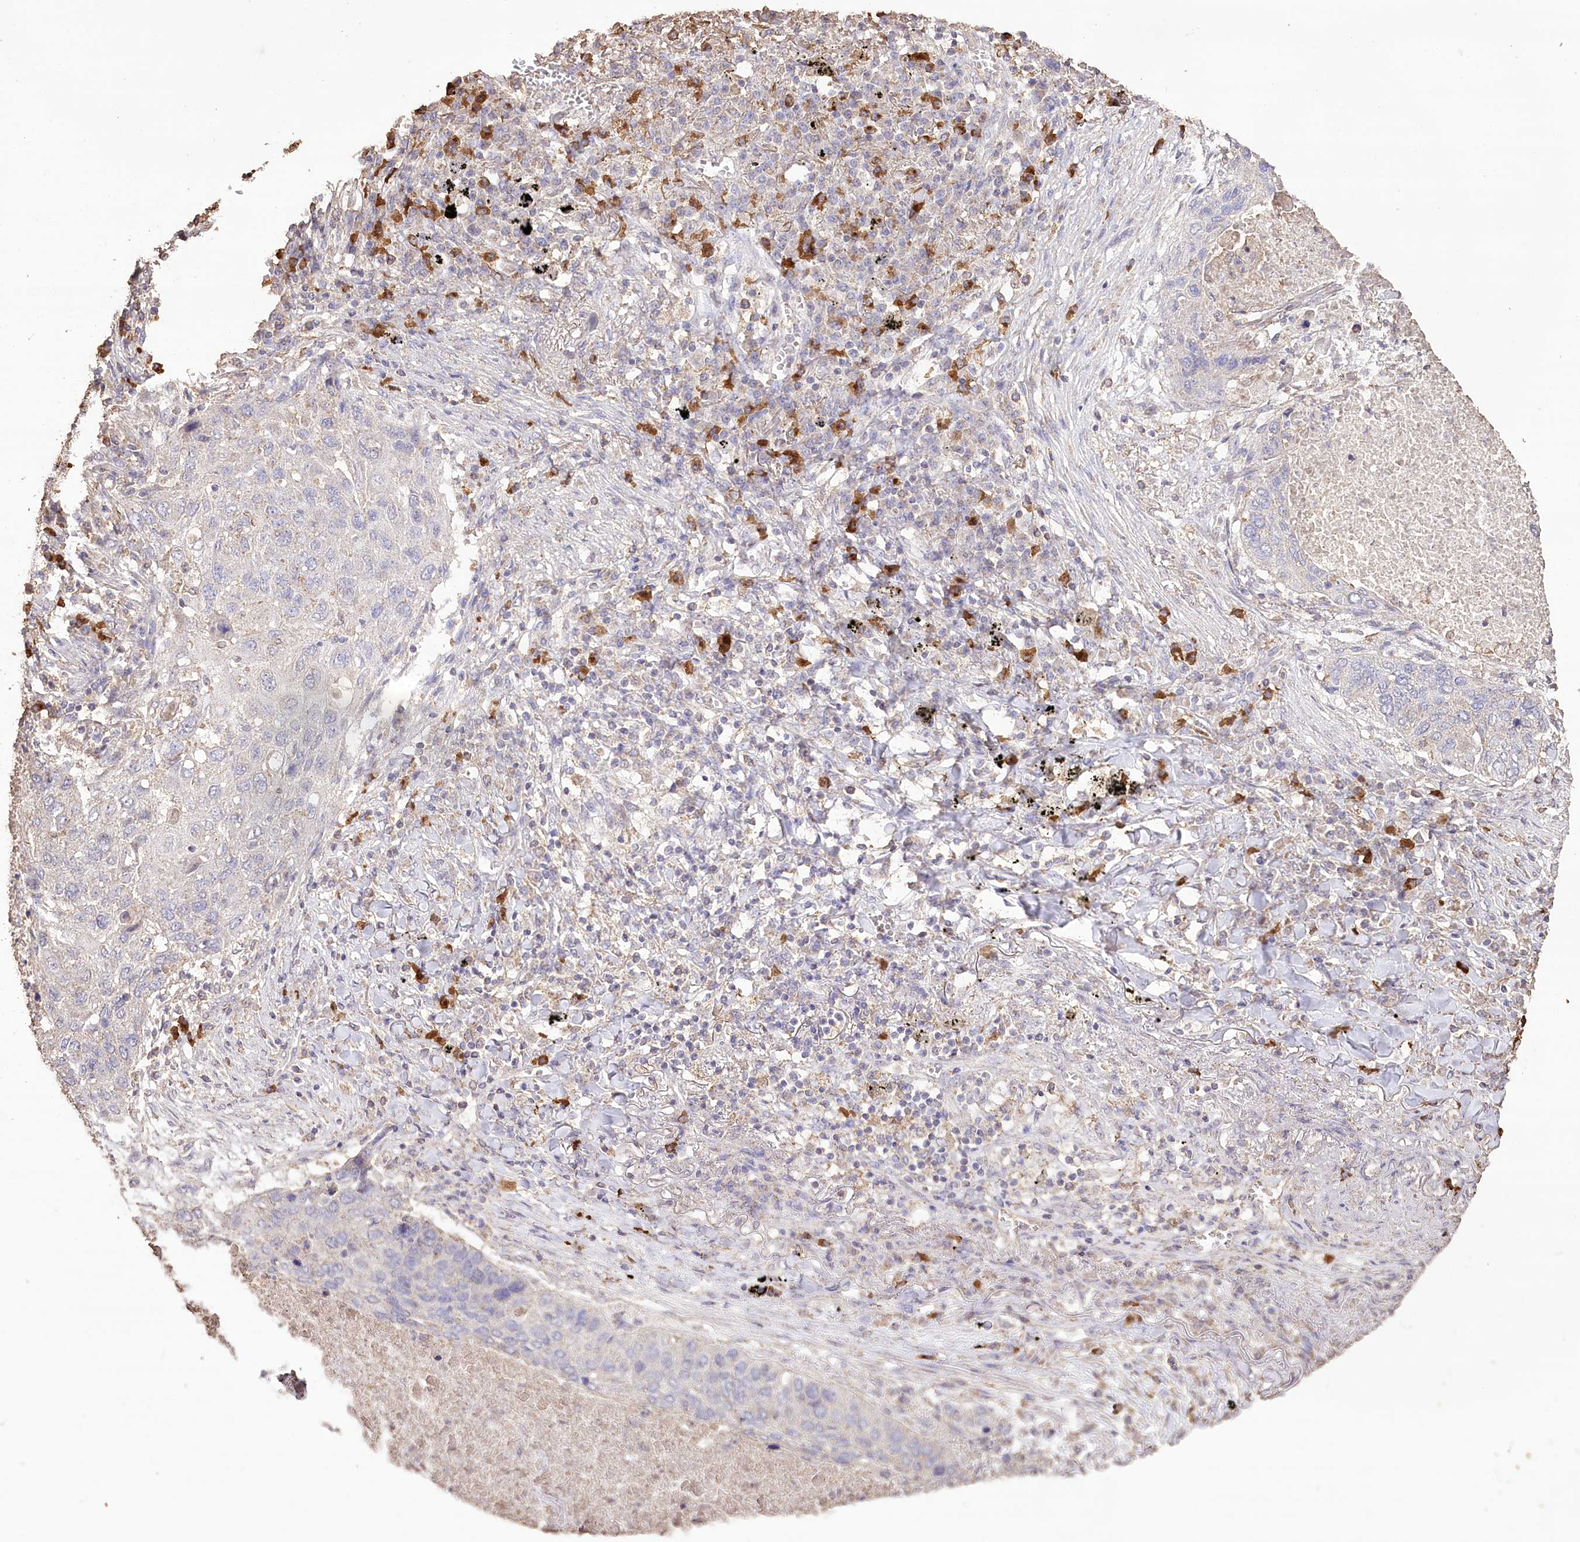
{"staining": {"intensity": "negative", "quantity": "none", "location": "none"}, "tissue": "lung cancer", "cell_type": "Tumor cells", "image_type": "cancer", "snomed": [{"axis": "morphology", "description": "Squamous cell carcinoma, NOS"}, {"axis": "topography", "description": "Lung"}], "caption": "IHC histopathology image of neoplastic tissue: lung cancer (squamous cell carcinoma) stained with DAB reveals no significant protein expression in tumor cells.", "gene": "IREB2", "patient": {"sex": "female", "age": 63}}